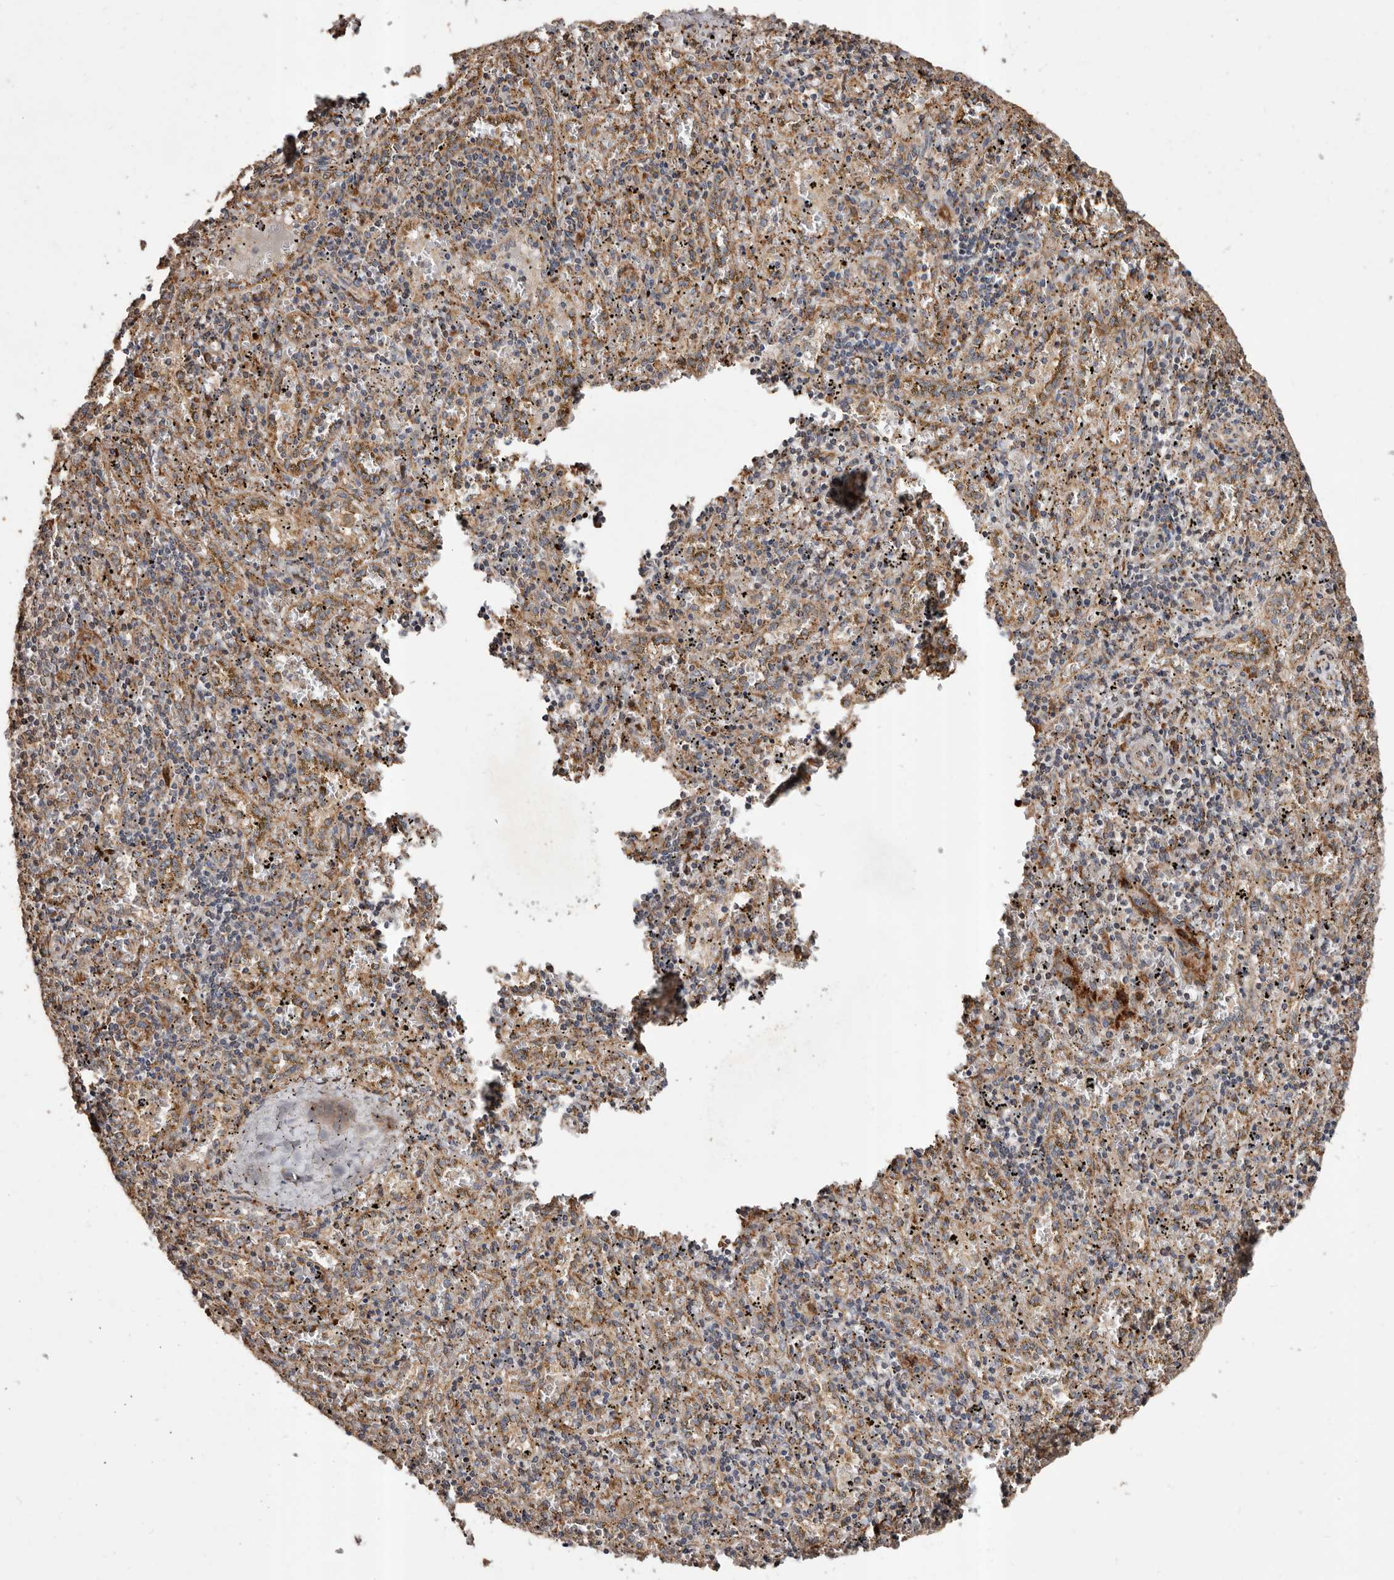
{"staining": {"intensity": "weak", "quantity": "25%-75%", "location": "cytoplasmic/membranous"}, "tissue": "spleen", "cell_type": "Cells in red pulp", "image_type": "normal", "snomed": [{"axis": "morphology", "description": "Normal tissue, NOS"}, {"axis": "topography", "description": "Spleen"}], "caption": "Immunohistochemical staining of unremarkable spleen reveals 25%-75% levels of weak cytoplasmic/membranous protein expression in approximately 25%-75% of cells in red pulp.", "gene": "STEAP2", "patient": {"sex": "male", "age": 11}}